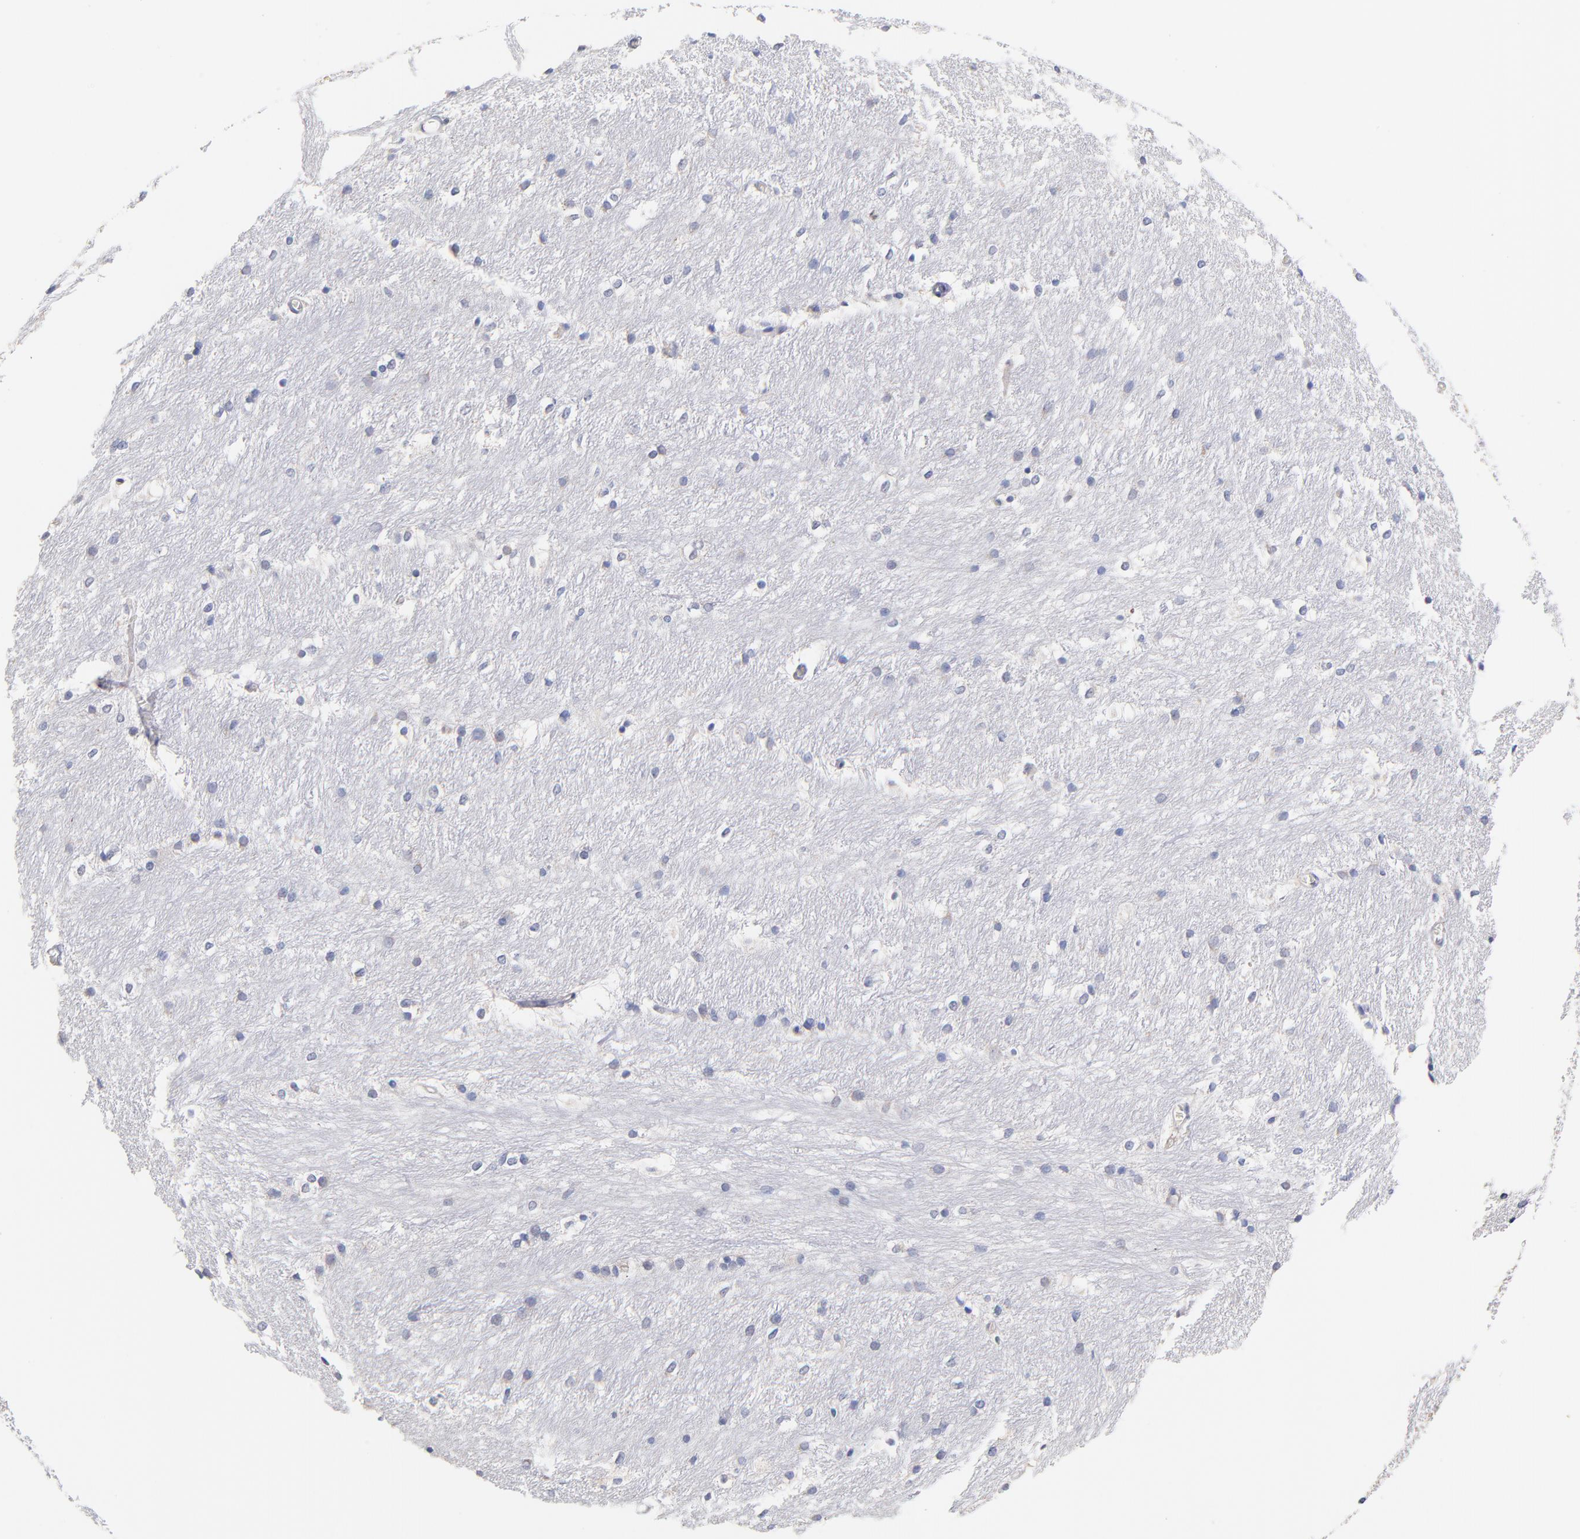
{"staining": {"intensity": "negative", "quantity": "none", "location": "none"}, "tissue": "caudate", "cell_type": "Glial cells", "image_type": "normal", "snomed": [{"axis": "morphology", "description": "Normal tissue, NOS"}, {"axis": "topography", "description": "Lateral ventricle wall"}], "caption": "Immunohistochemistry (IHC) micrograph of benign caudate: human caudate stained with DAB (3,3'-diaminobenzidine) displays no significant protein positivity in glial cells.", "gene": "TWNK", "patient": {"sex": "female", "age": 19}}